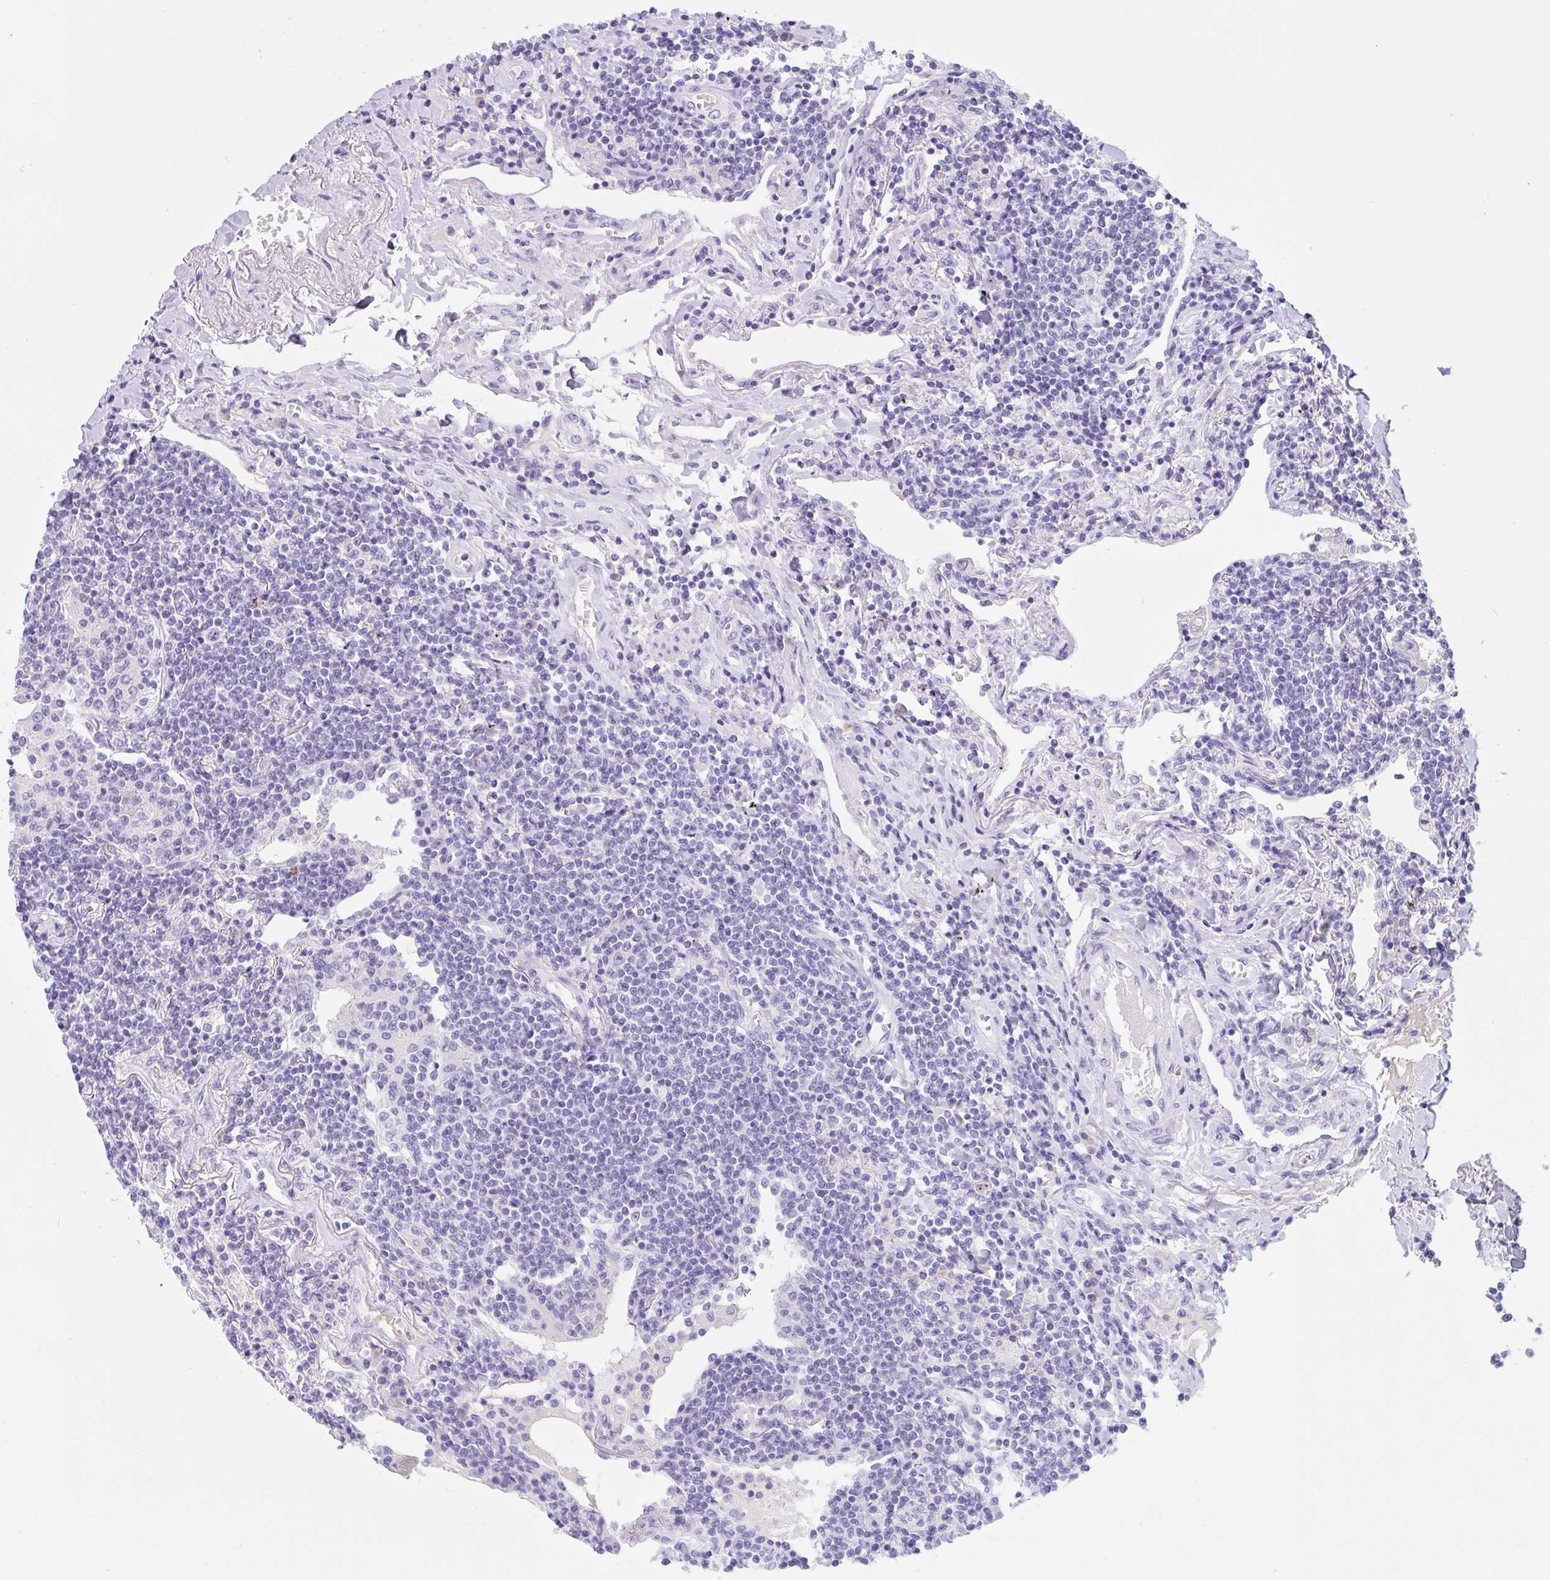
{"staining": {"intensity": "negative", "quantity": "none", "location": "none"}, "tissue": "lymphoma", "cell_type": "Tumor cells", "image_type": "cancer", "snomed": [{"axis": "morphology", "description": "Malignant lymphoma, non-Hodgkin's type, Low grade"}, {"axis": "topography", "description": "Lung"}], "caption": "DAB (3,3'-diaminobenzidine) immunohistochemical staining of human lymphoma exhibits no significant expression in tumor cells.", "gene": "KLK8", "patient": {"sex": "female", "age": 71}}